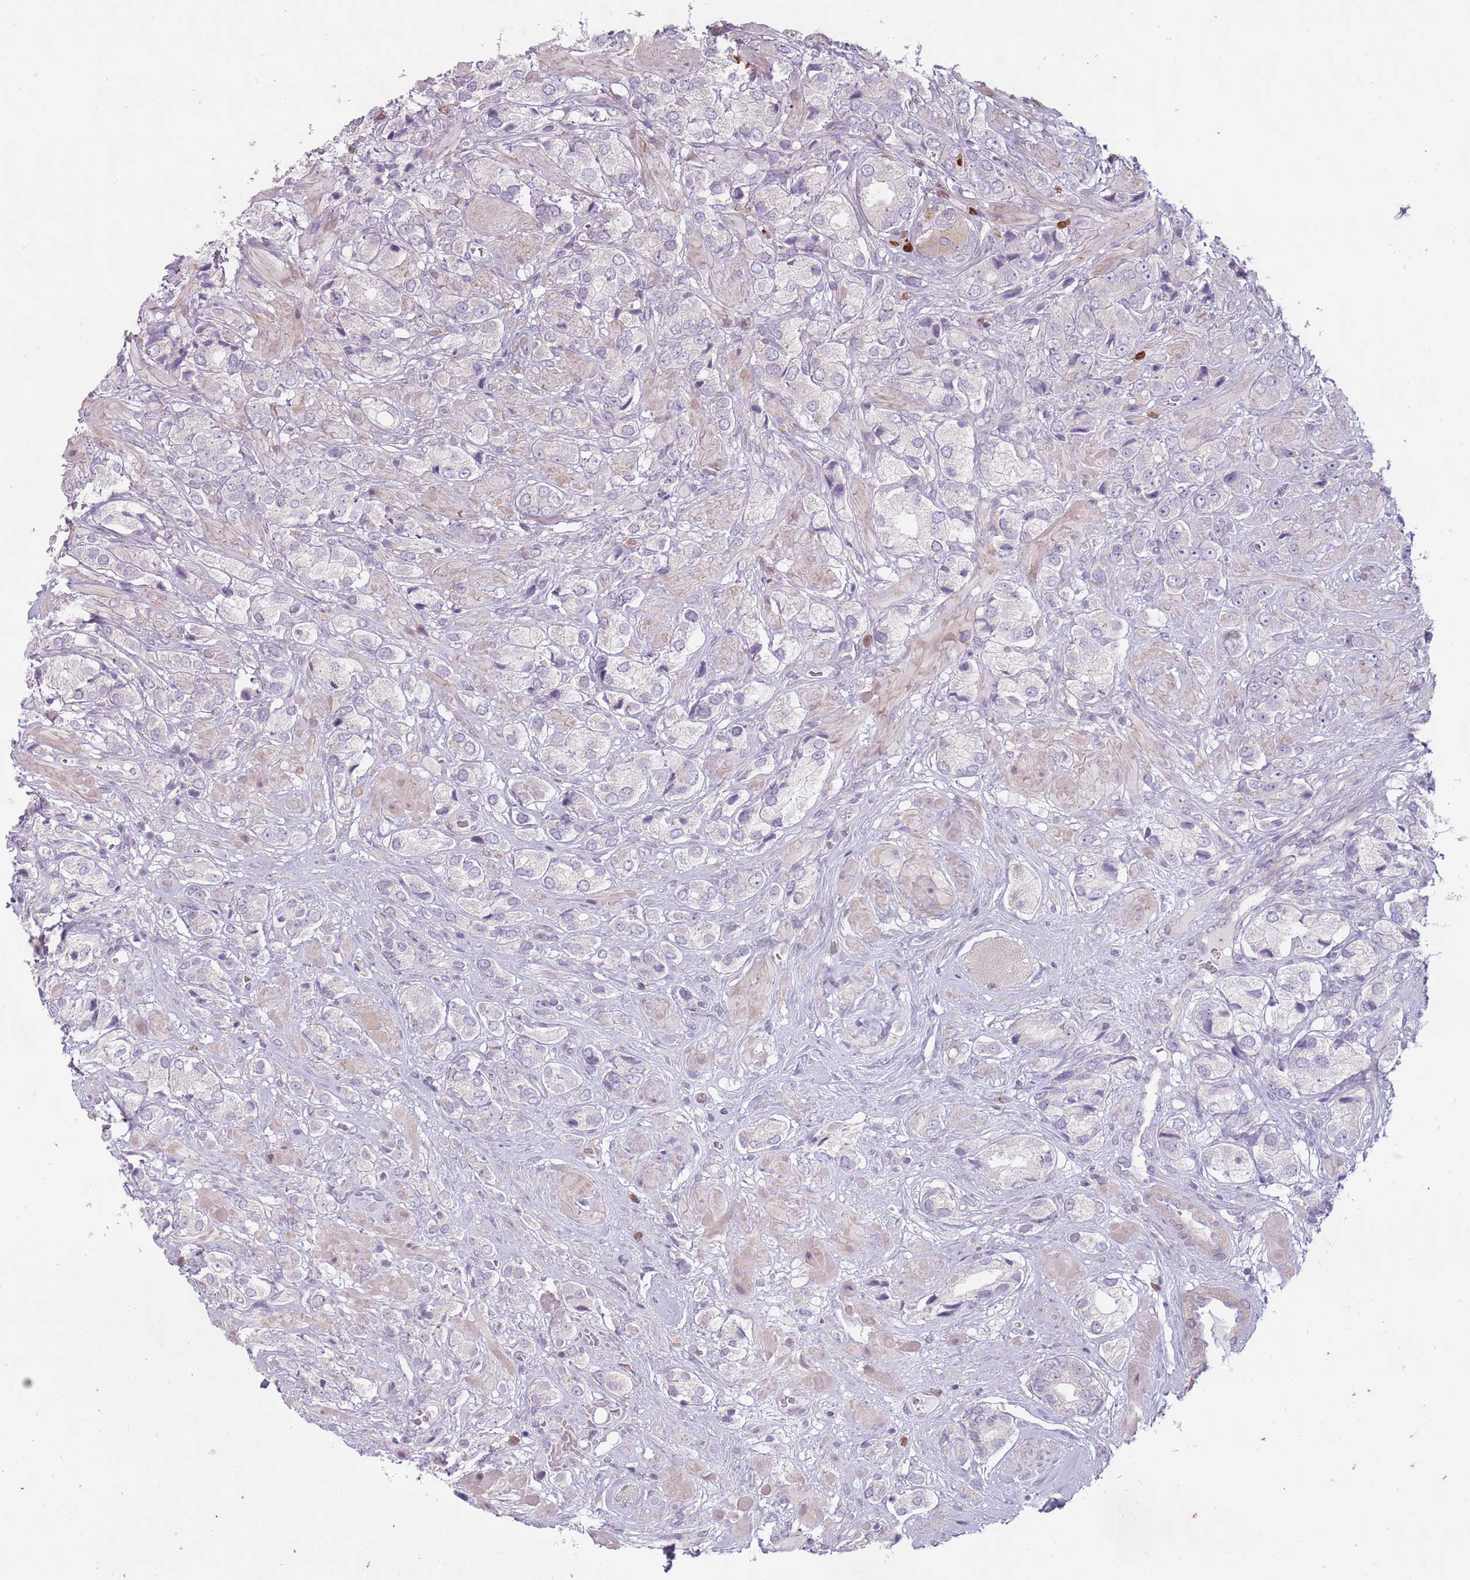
{"staining": {"intensity": "negative", "quantity": "none", "location": "none"}, "tissue": "prostate cancer", "cell_type": "Tumor cells", "image_type": "cancer", "snomed": [{"axis": "morphology", "description": "Adenocarcinoma, High grade"}, {"axis": "topography", "description": "Prostate and seminal vesicle, NOS"}], "caption": "Tumor cells show no significant positivity in adenocarcinoma (high-grade) (prostate).", "gene": "SPAG4", "patient": {"sex": "male", "age": 64}}